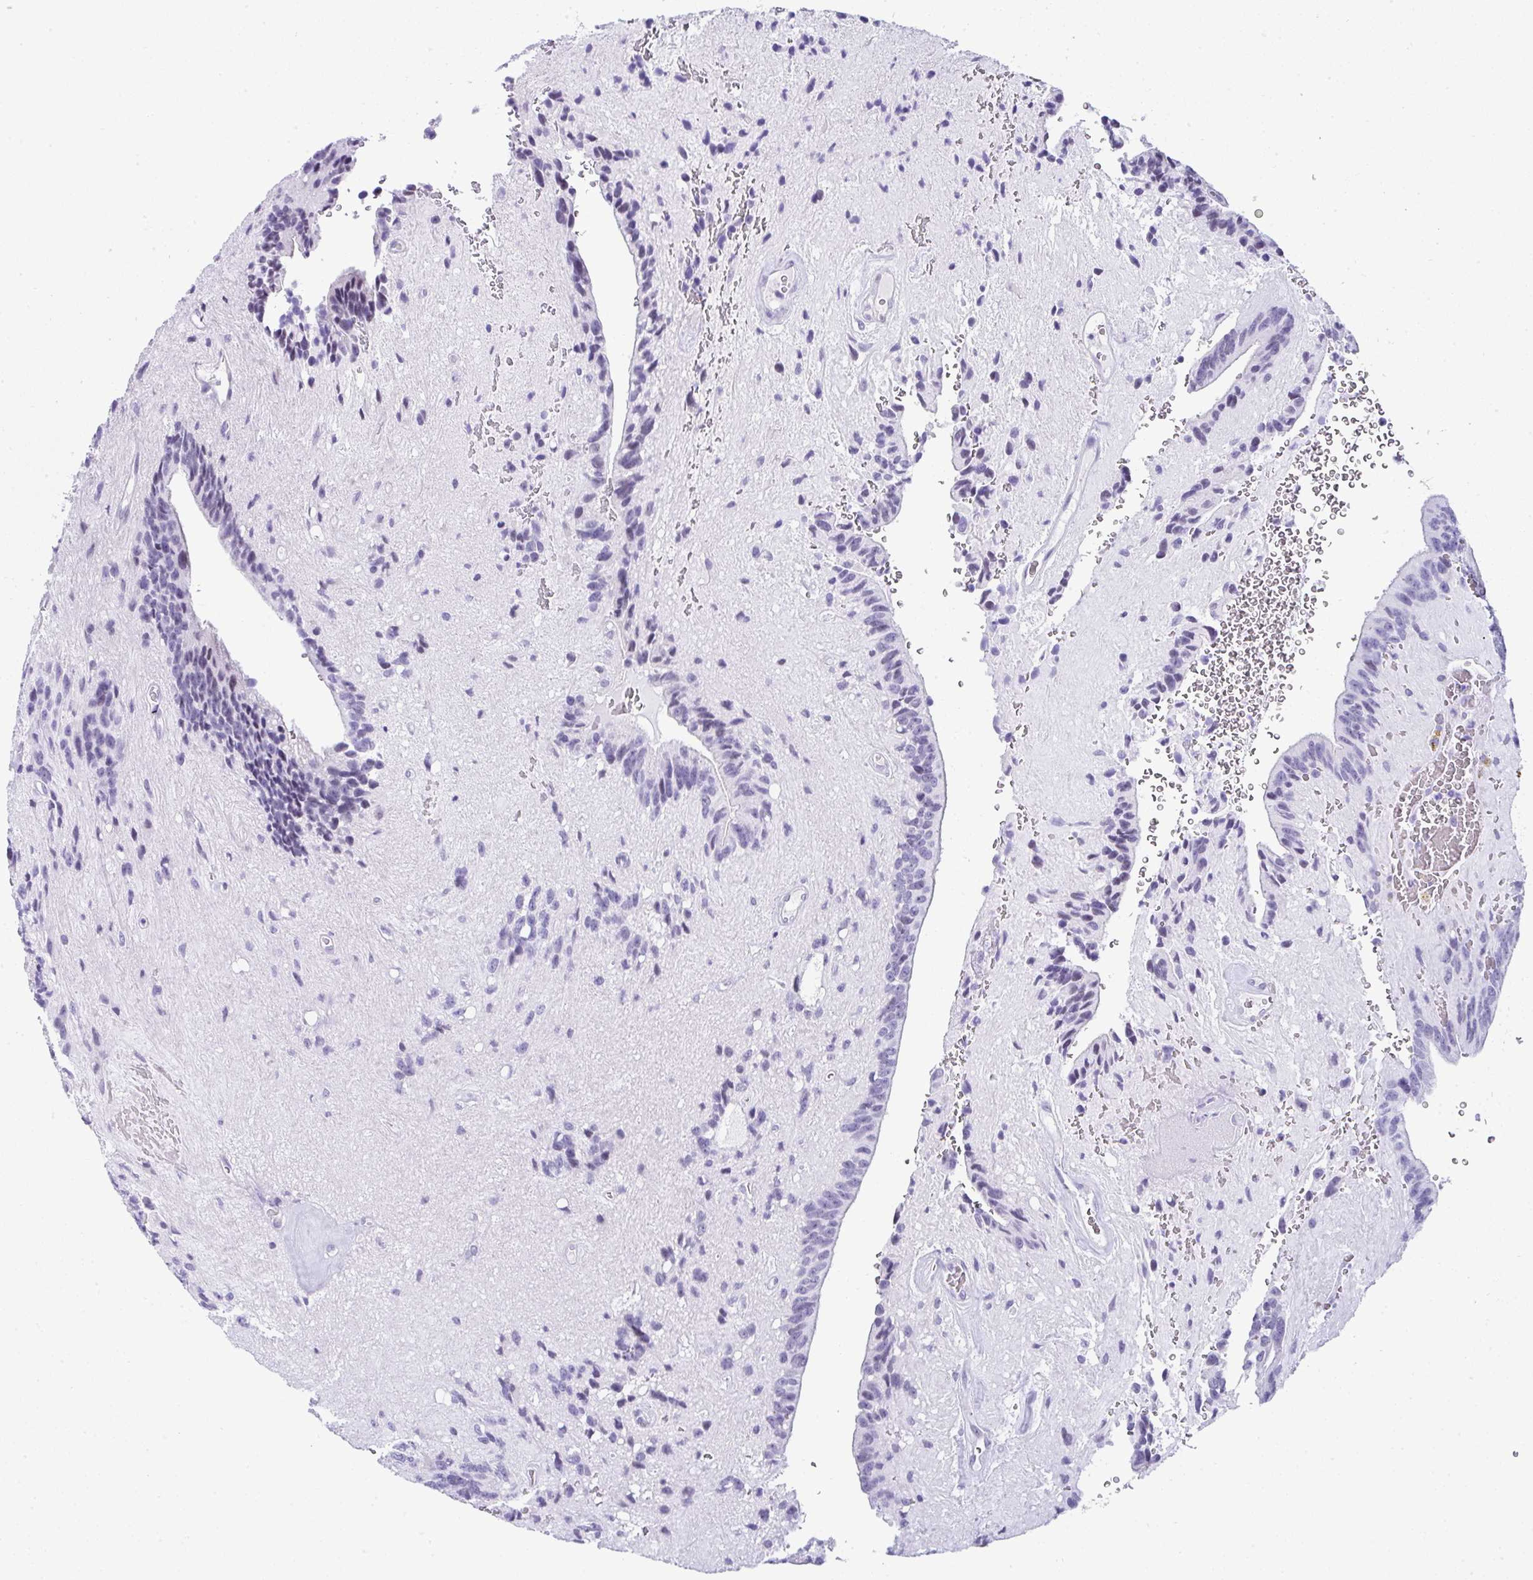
{"staining": {"intensity": "negative", "quantity": "none", "location": "none"}, "tissue": "glioma", "cell_type": "Tumor cells", "image_type": "cancer", "snomed": [{"axis": "morphology", "description": "Glioma, malignant, Low grade"}, {"axis": "topography", "description": "Brain"}], "caption": "Immunohistochemistry (IHC) of human glioma displays no expression in tumor cells. (DAB (3,3'-diaminobenzidine) IHC visualized using brightfield microscopy, high magnification).", "gene": "RNF183", "patient": {"sex": "male", "age": 31}}